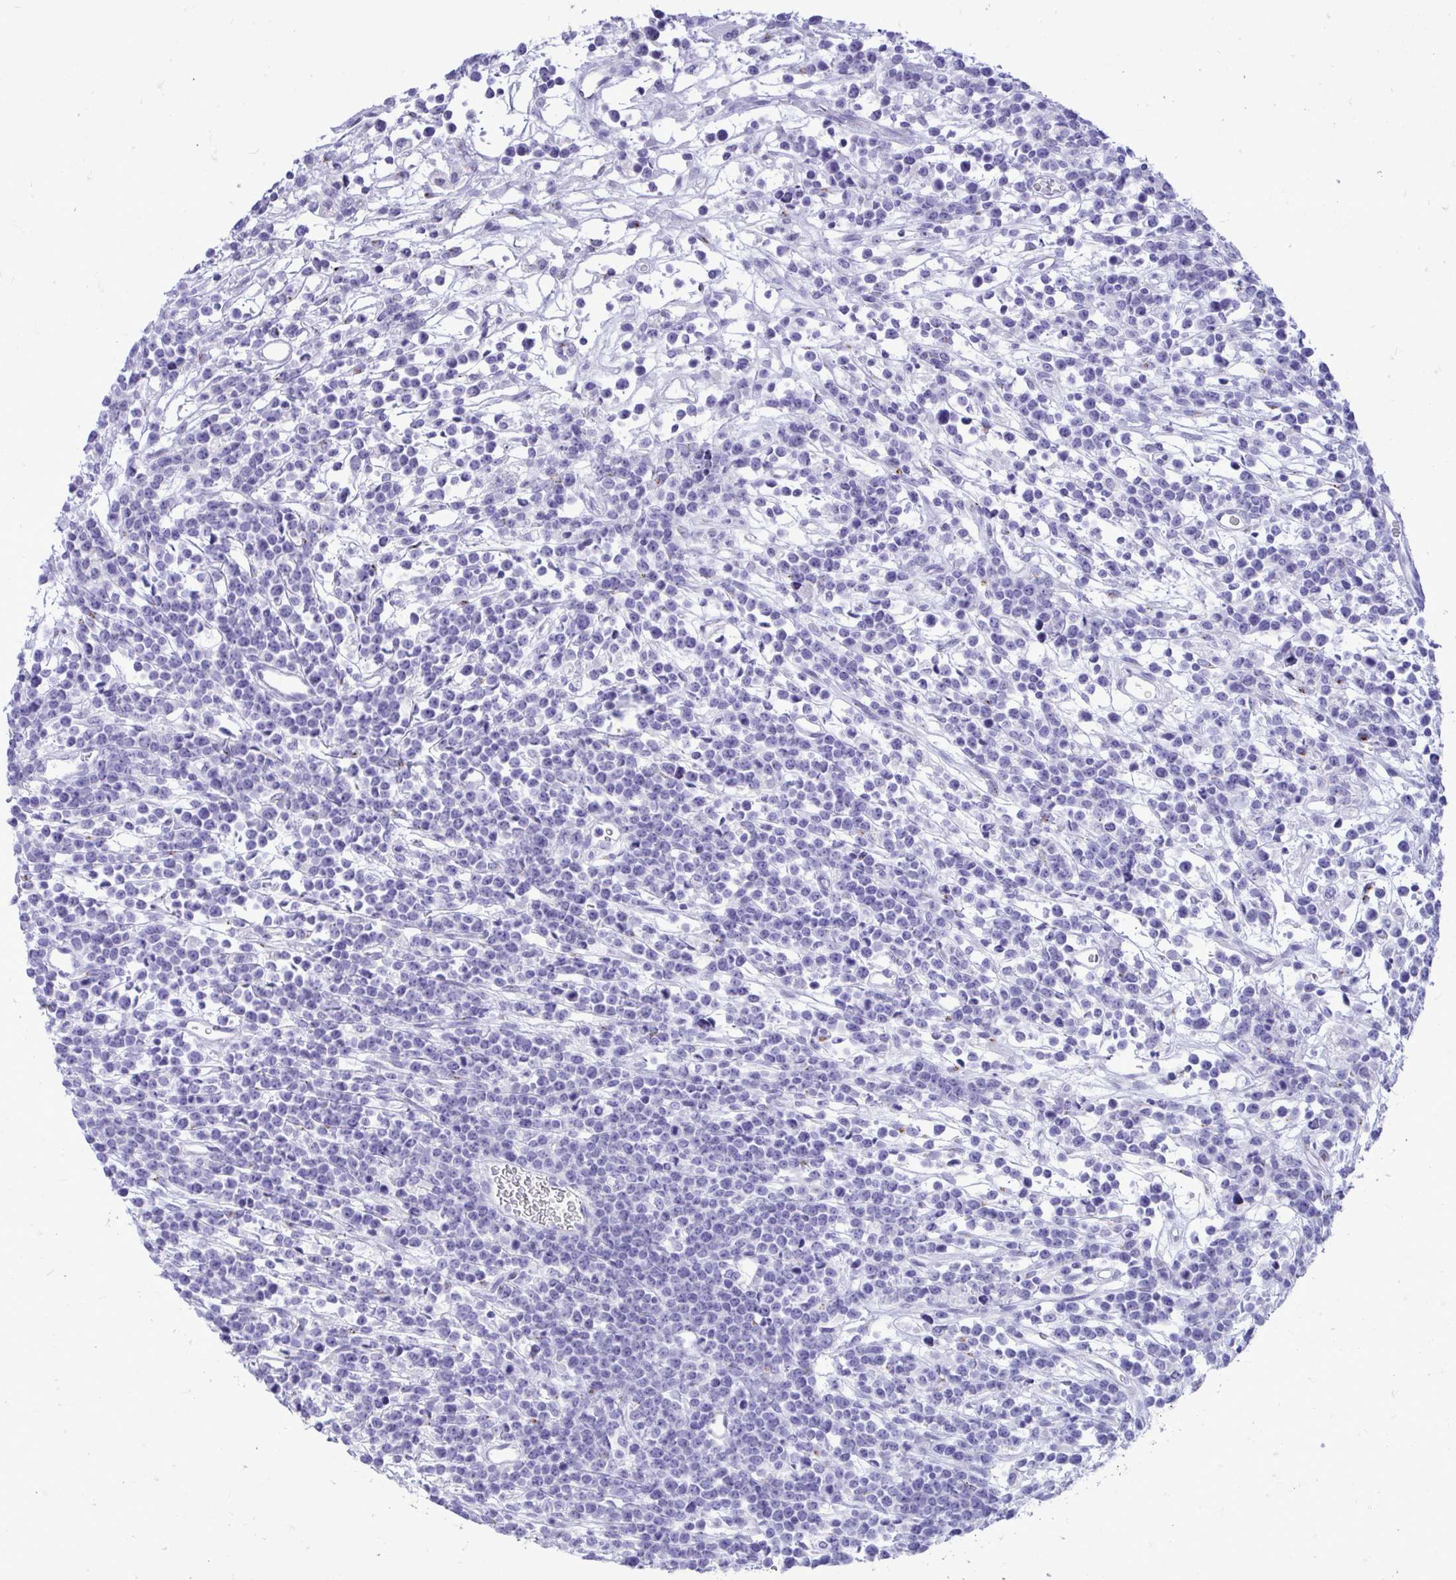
{"staining": {"intensity": "negative", "quantity": "none", "location": "none"}, "tissue": "lymphoma", "cell_type": "Tumor cells", "image_type": "cancer", "snomed": [{"axis": "morphology", "description": "Malignant lymphoma, non-Hodgkin's type, High grade"}, {"axis": "topography", "description": "Ovary"}], "caption": "Immunohistochemistry image of human high-grade malignant lymphoma, non-Hodgkin's type stained for a protein (brown), which exhibits no positivity in tumor cells. Brightfield microscopy of immunohistochemistry stained with DAB (3,3'-diaminobenzidine) (brown) and hematoxylin (blue), captured at high magnification.", "gene": "ANKDD1B", "patient": {"sex": "female", "age": 56}}